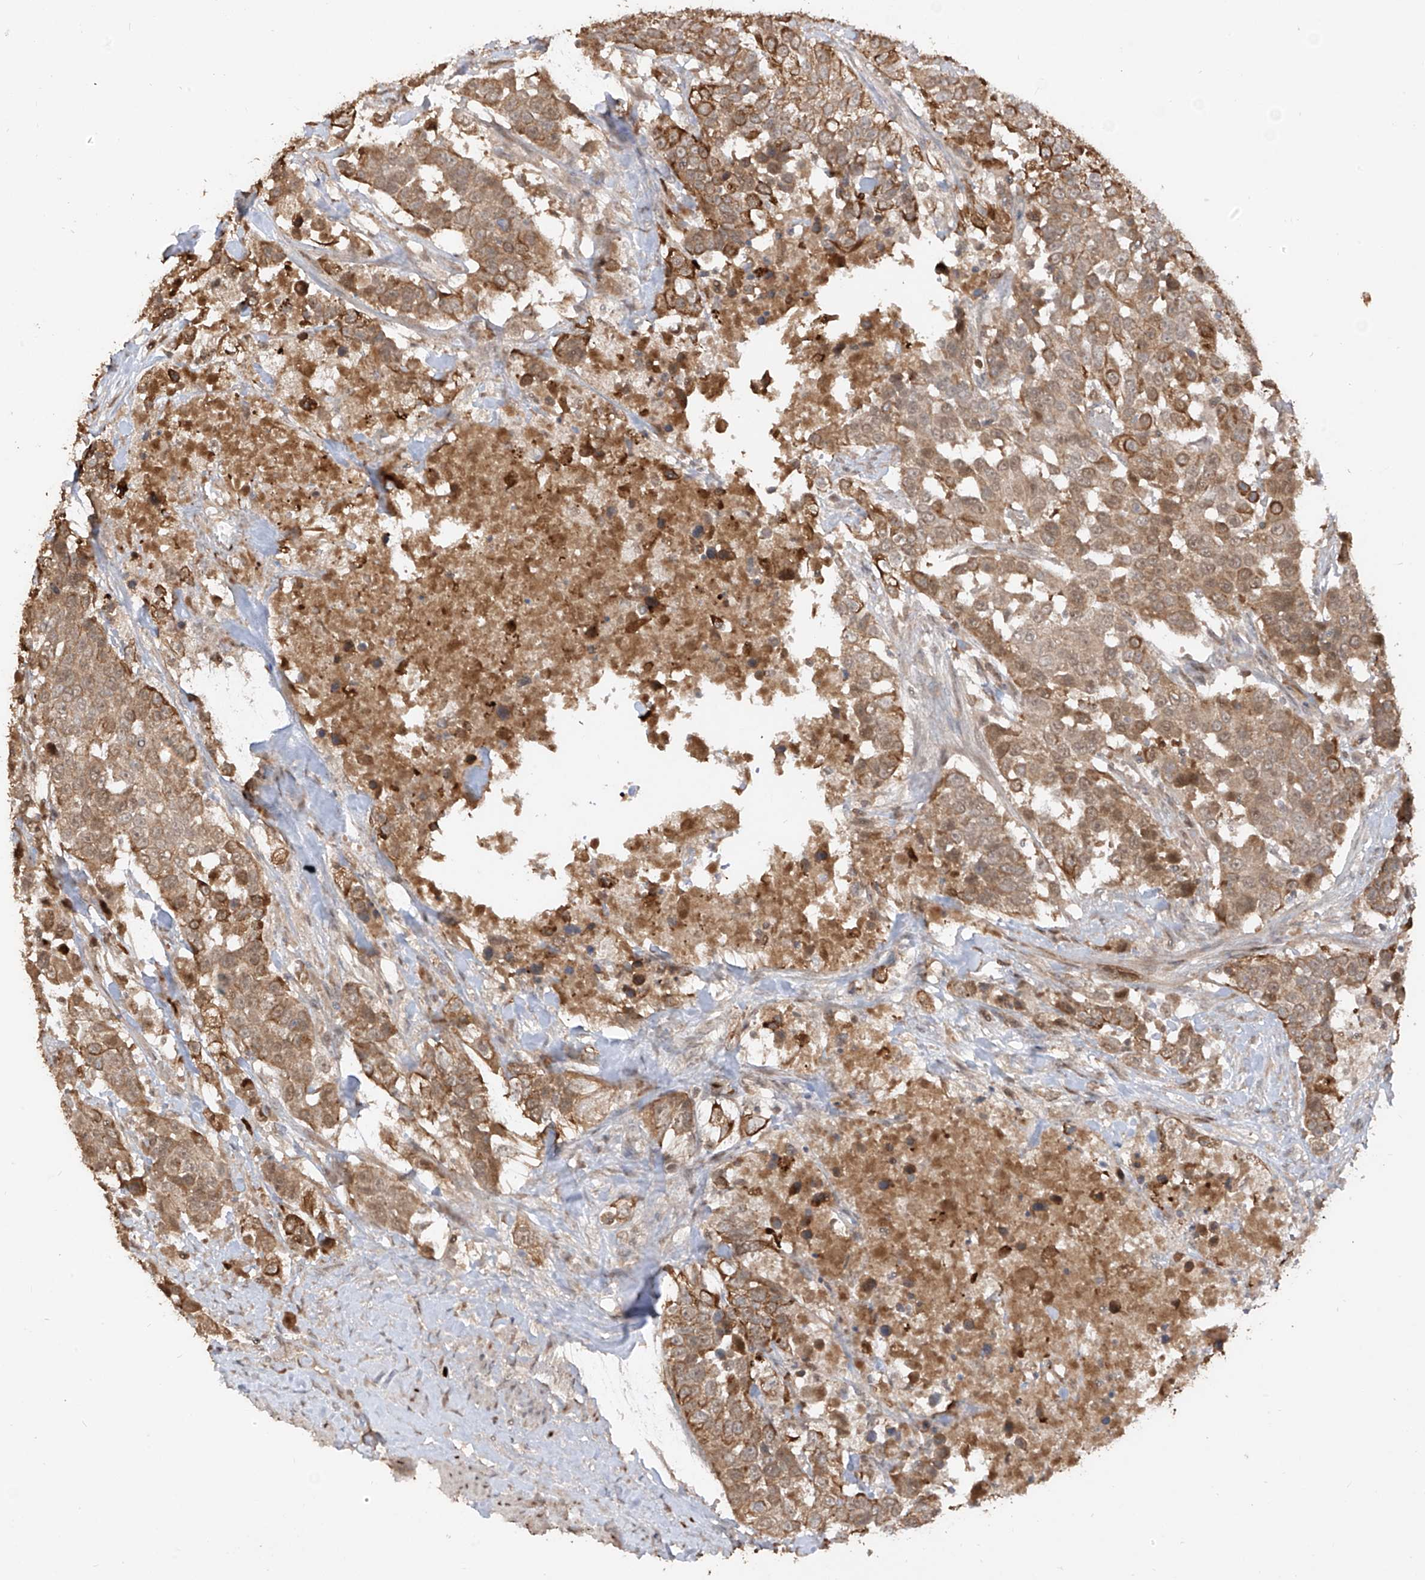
{"staining": {"intensity": "moderate", "quantity": ">75%", "location": "cytoplasmic/membranous"}, "tissue": "urothelial cancer", "cell_type": "Tumor cells", "image_type": "cancer", "snomed": [{"axis": "morphology", "description": "Urothelial carcinoma, High grade"}, {"axis": "topography", "description": "Urinary bladder"}], "caption": "Immunohistochemistry (IHC) (DAB) staining of high-grade urothelial carcinoma reveals moderate cytoplasmic/membranous protein staining in about >75% of tumor cells.", "gene": "COLGALT2", "patient": {"sex": "female", "age": 80}}